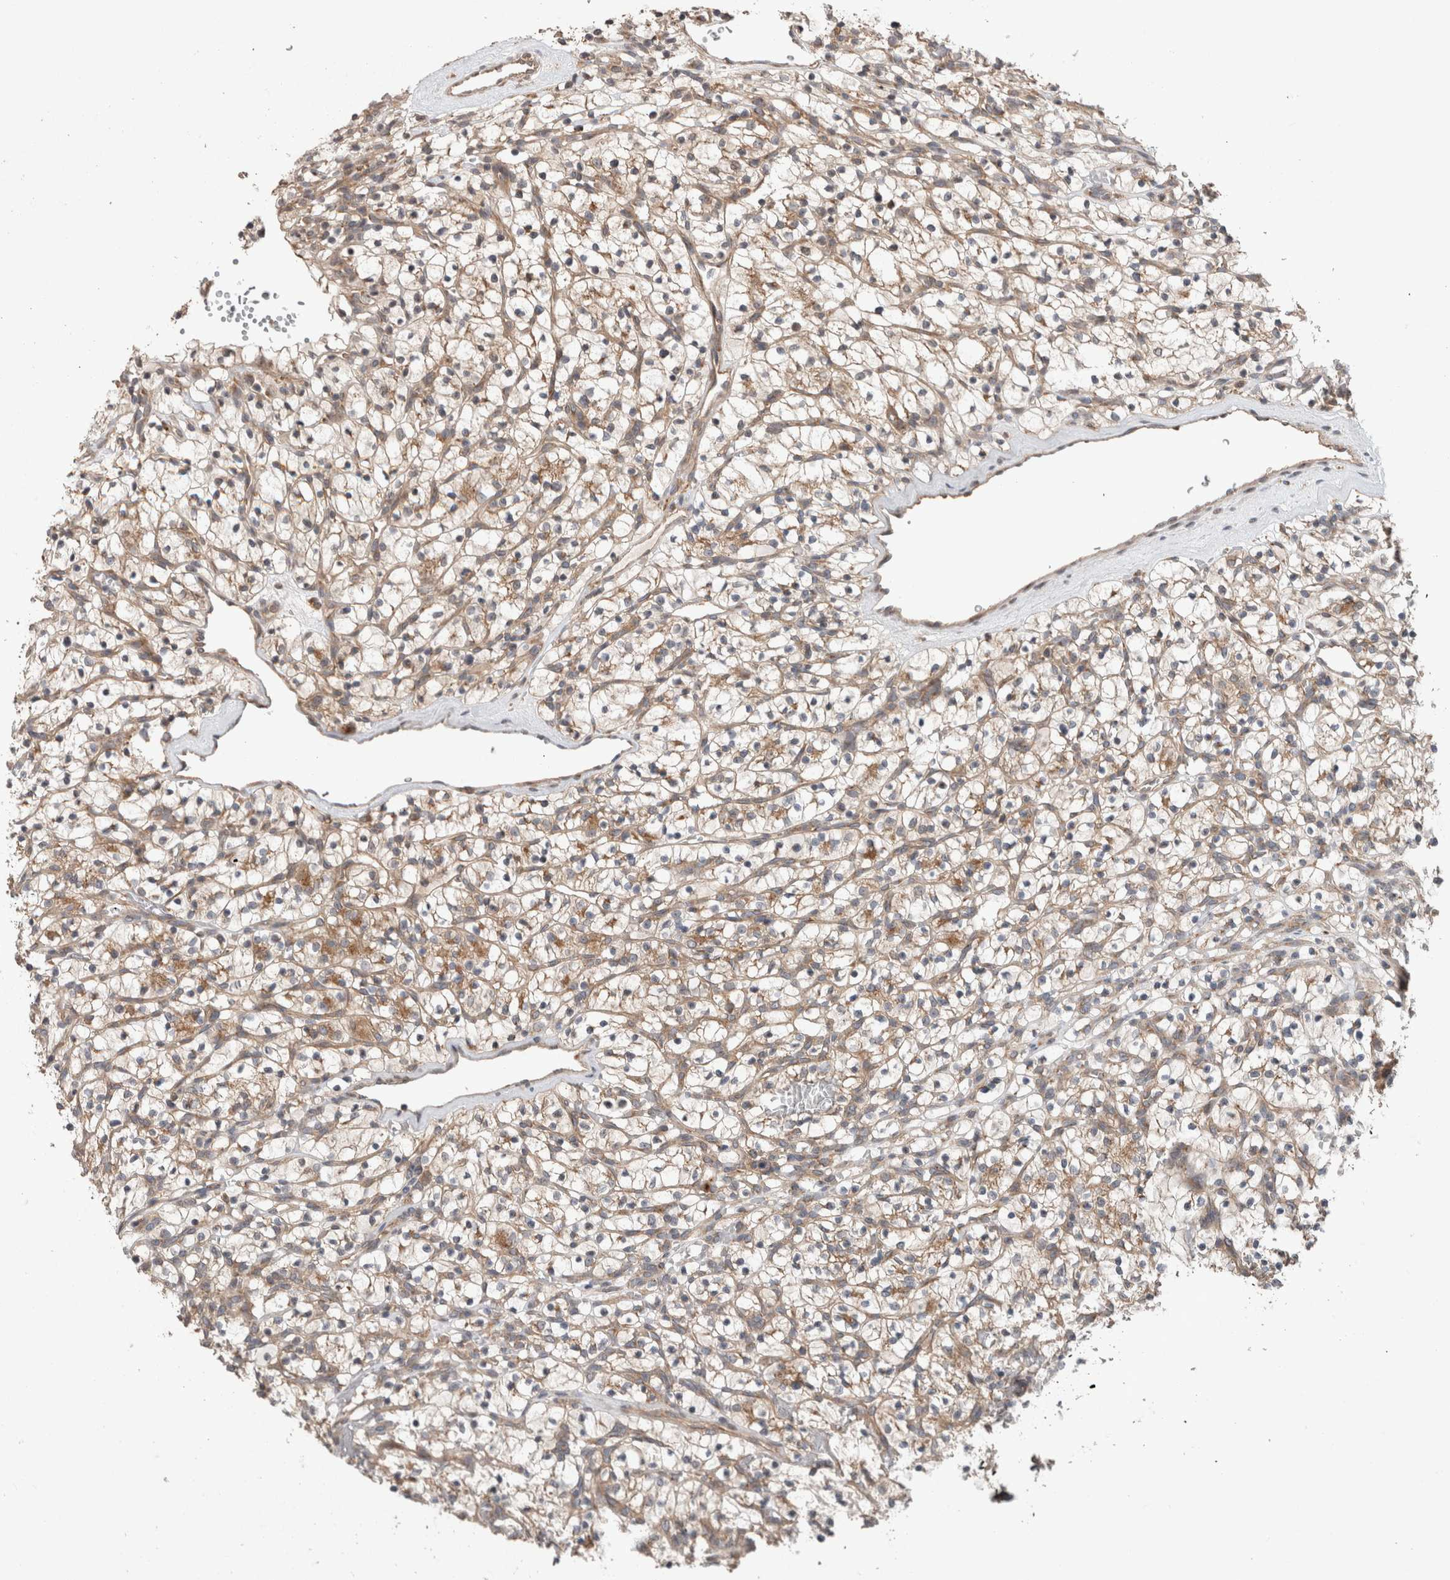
{"staining": {"intensity": "moderate", "quantity": "<25%", "location": "cytoplasmic/membranous"}, "tissue": "renal cancer", "cell_type": "Tumor cells", "image_type": "cancer", "snomed": [{"axis": "morphology", "description": "Adenocarcinoma, NOS"}, {"axis": "topography", "description": "Kidney"}], "caption": "IHC staining of renal cancer, which shows low levels of moderate cytoplasmic/membranous expression in approximately <25% of tumor cells indicating moderate cytoplasmic/membranous protein staining. The staining was performed using DAB (brown) for protein detection and nuclei were counterstained in hematoxylin (blue).", "gene": "TRIM5", "patient": {"sex": "female", "age": 57}}